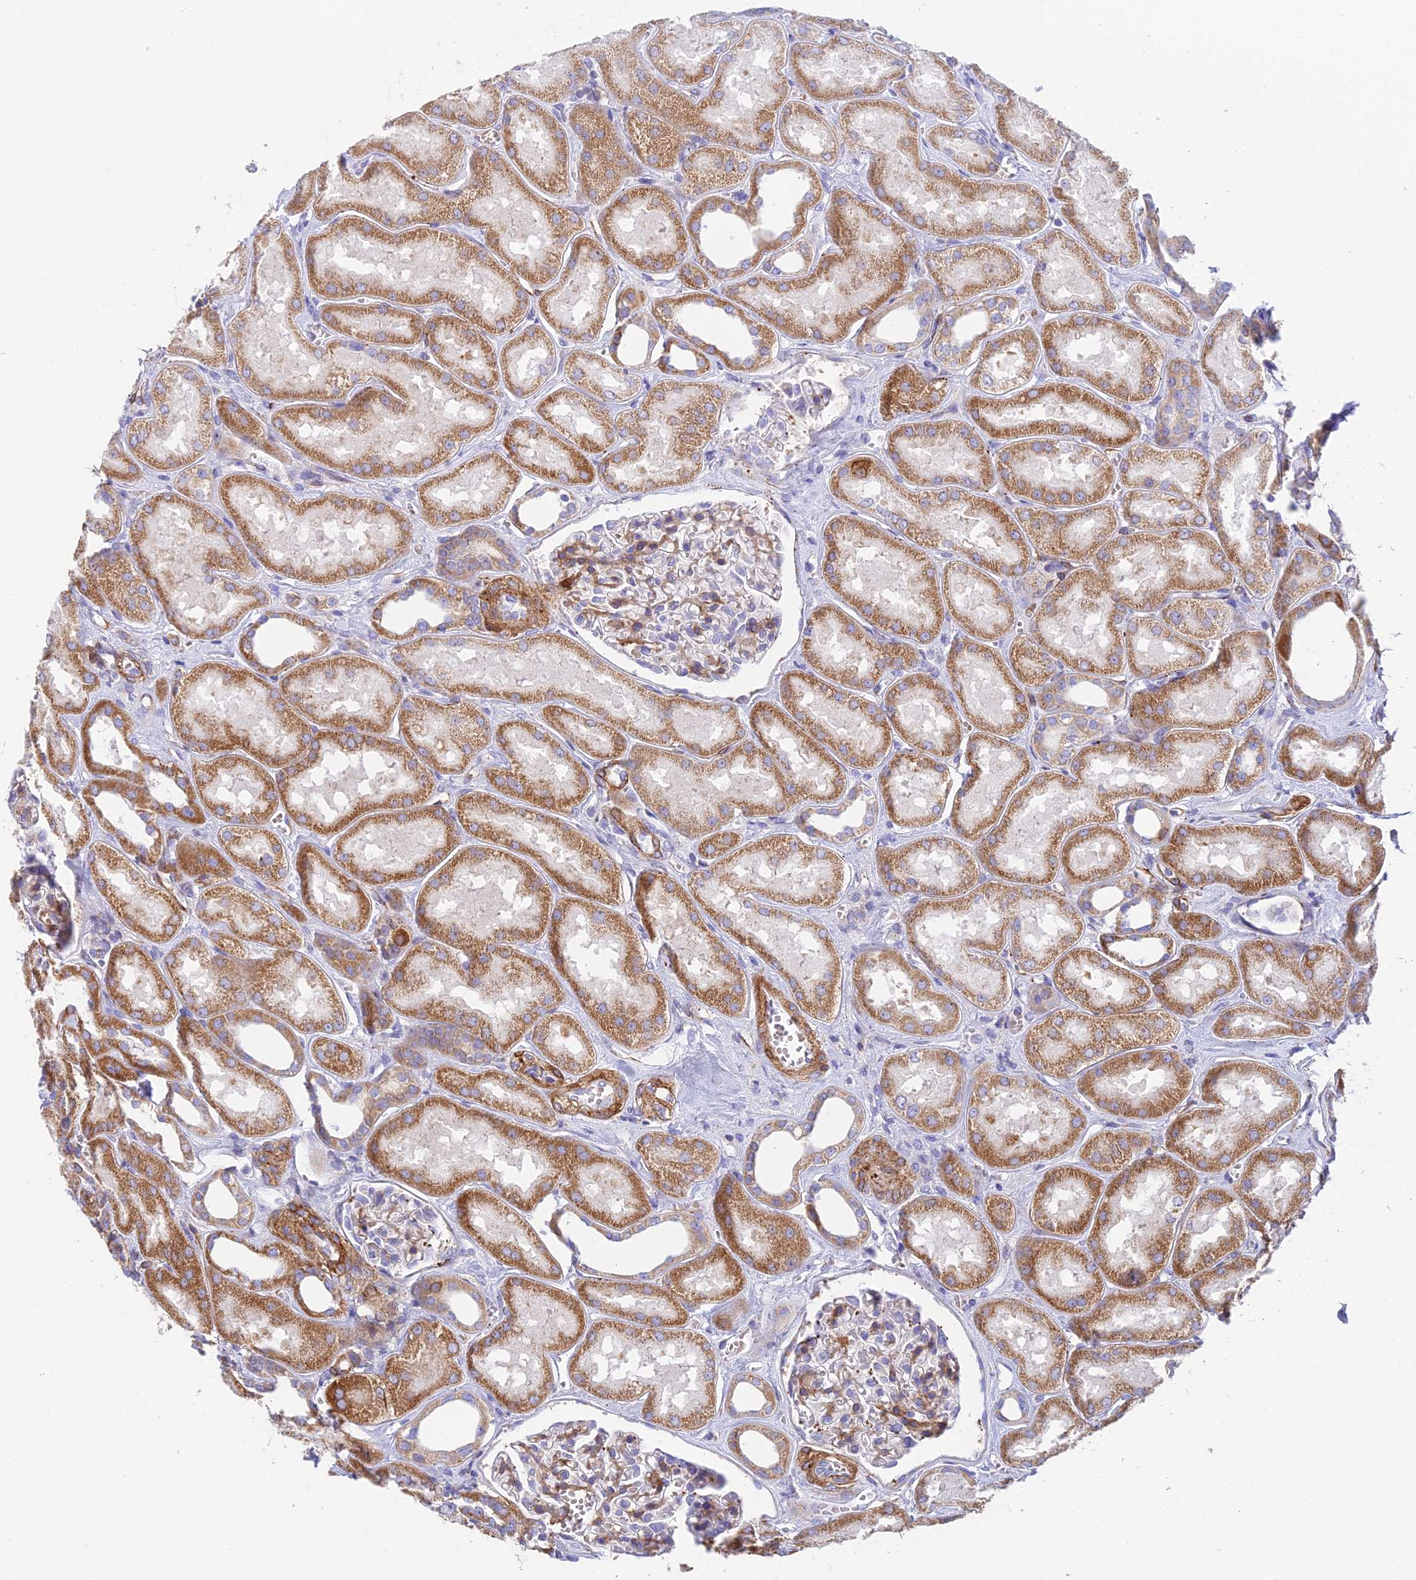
{"staining": {"intensity": "moderate", "quantity": "25%-75%", "location": "cytoplasmic/membranous"}, "tissue": "kidney", "cell_type": "Cells in glomeruli", "image_type": "normal", "snomed": [{"axis": "morphology", "description": "Normal tissue, NOS"}, {"axis": "morphology", "description": "Adenocarcinoma, NOS"}, {"axis": "topography", "description": "Kidney"}], "caption": "There is medium levels of moderate cytoplasmic/membranous positivity in cells in glomeruli of unremarkable kidney, as demonstrated by immunohistochemical staining (brown color).", "gene": "CSPG4", "patient": {"sex": "female", "age": 68}}